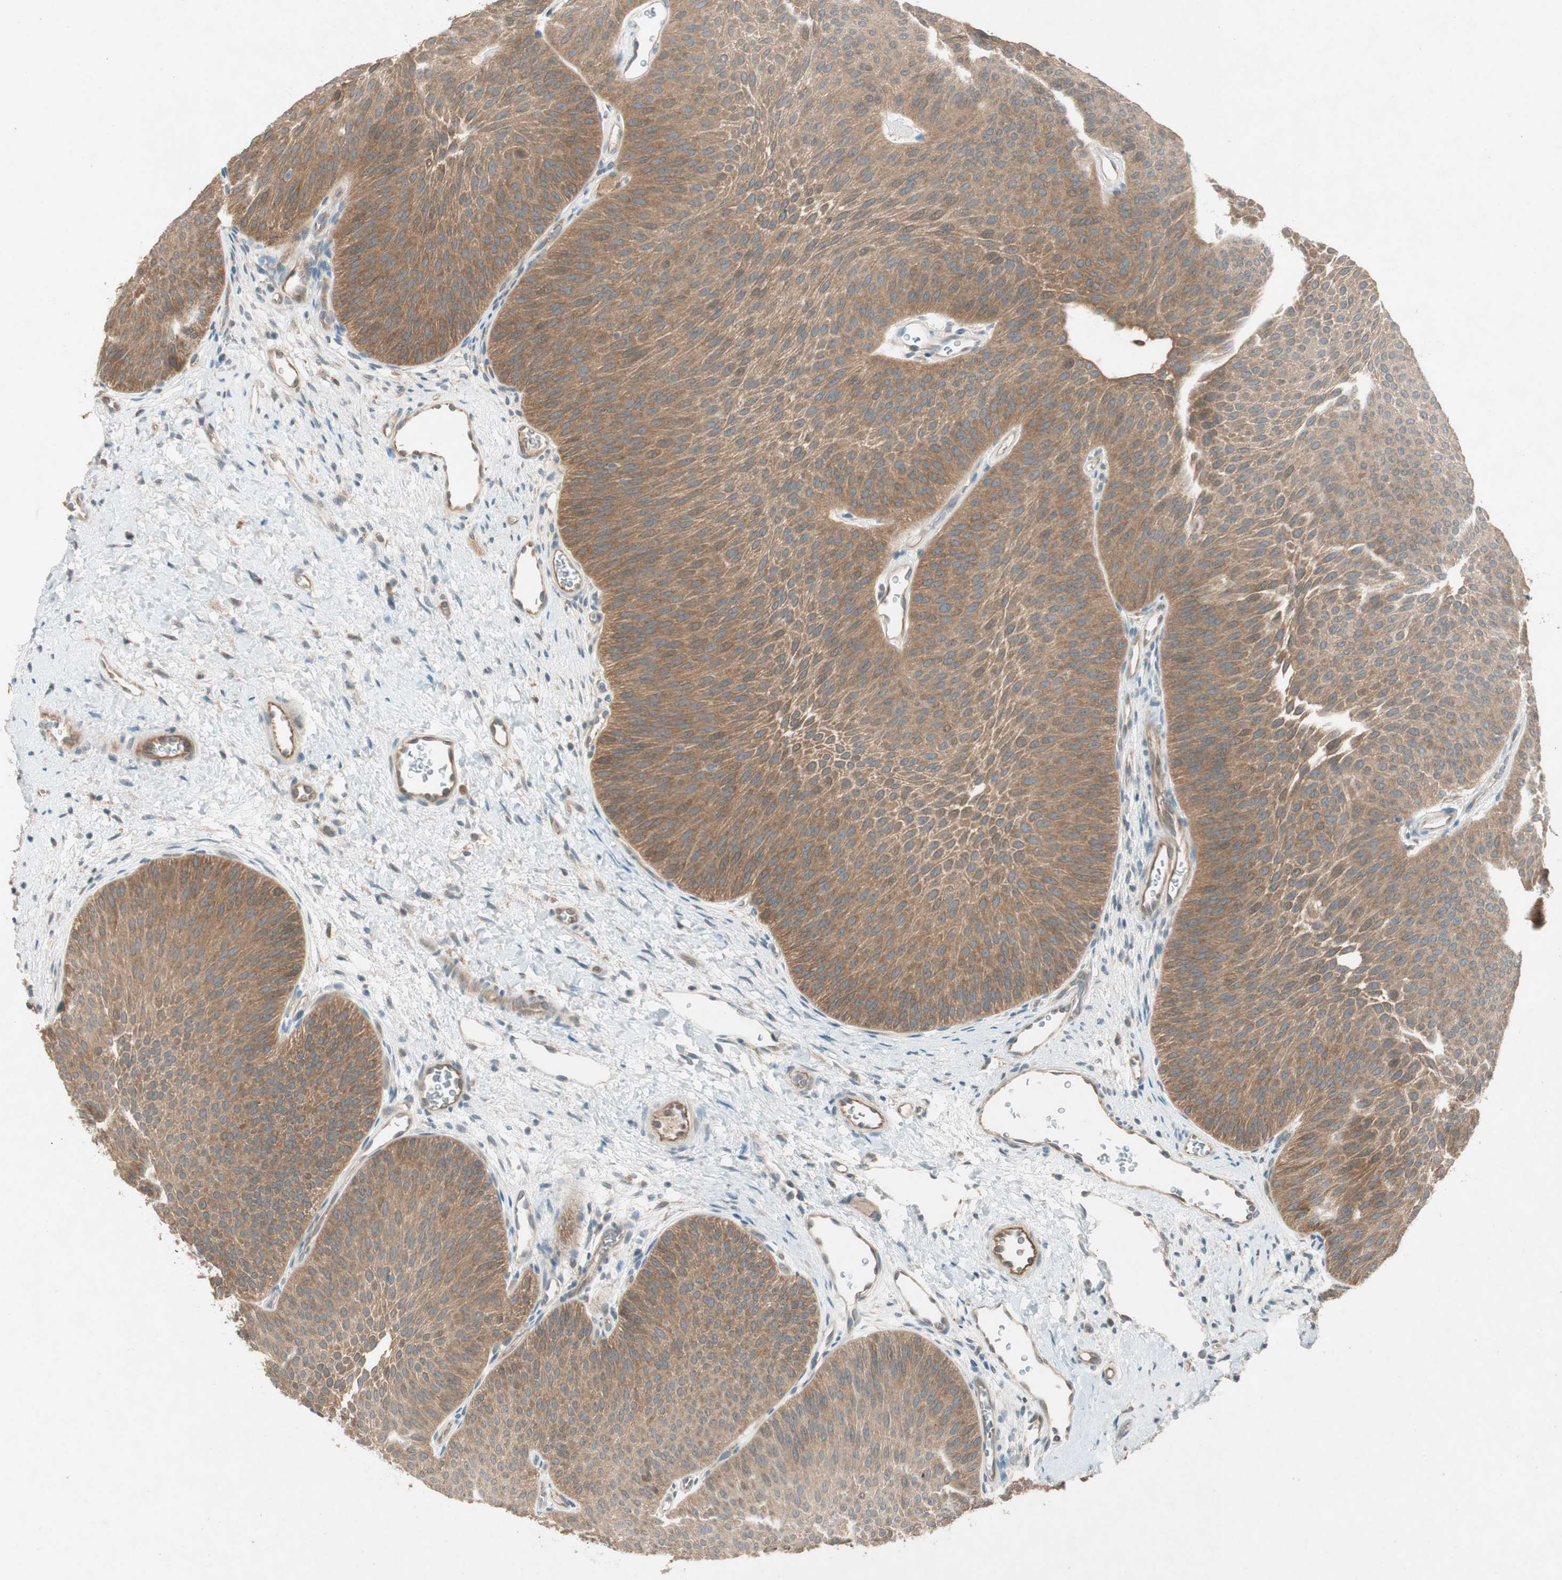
{"staining": {"intensity": "moderate", "quantity": ">75%", "location": "cytoplasmic/membranous"}, "tissue": "urothelial cancer", "cell_type": "Tumor cells", "image_type": "cancer", "snomed": [{"axis": "morphology", "description": "Urothelial carcinoma, Low grade"}, {"axis": "topography", "description": "Urinary bladder"}], "caption": "Urothelial carcinoma (low-grade) stained with a brown dye shows moderate cytoplasmic/membranous positive expression in about >75% of tumor cells.", "gene": "NCLN", "patient": {"sex": "female", "age": 60}}